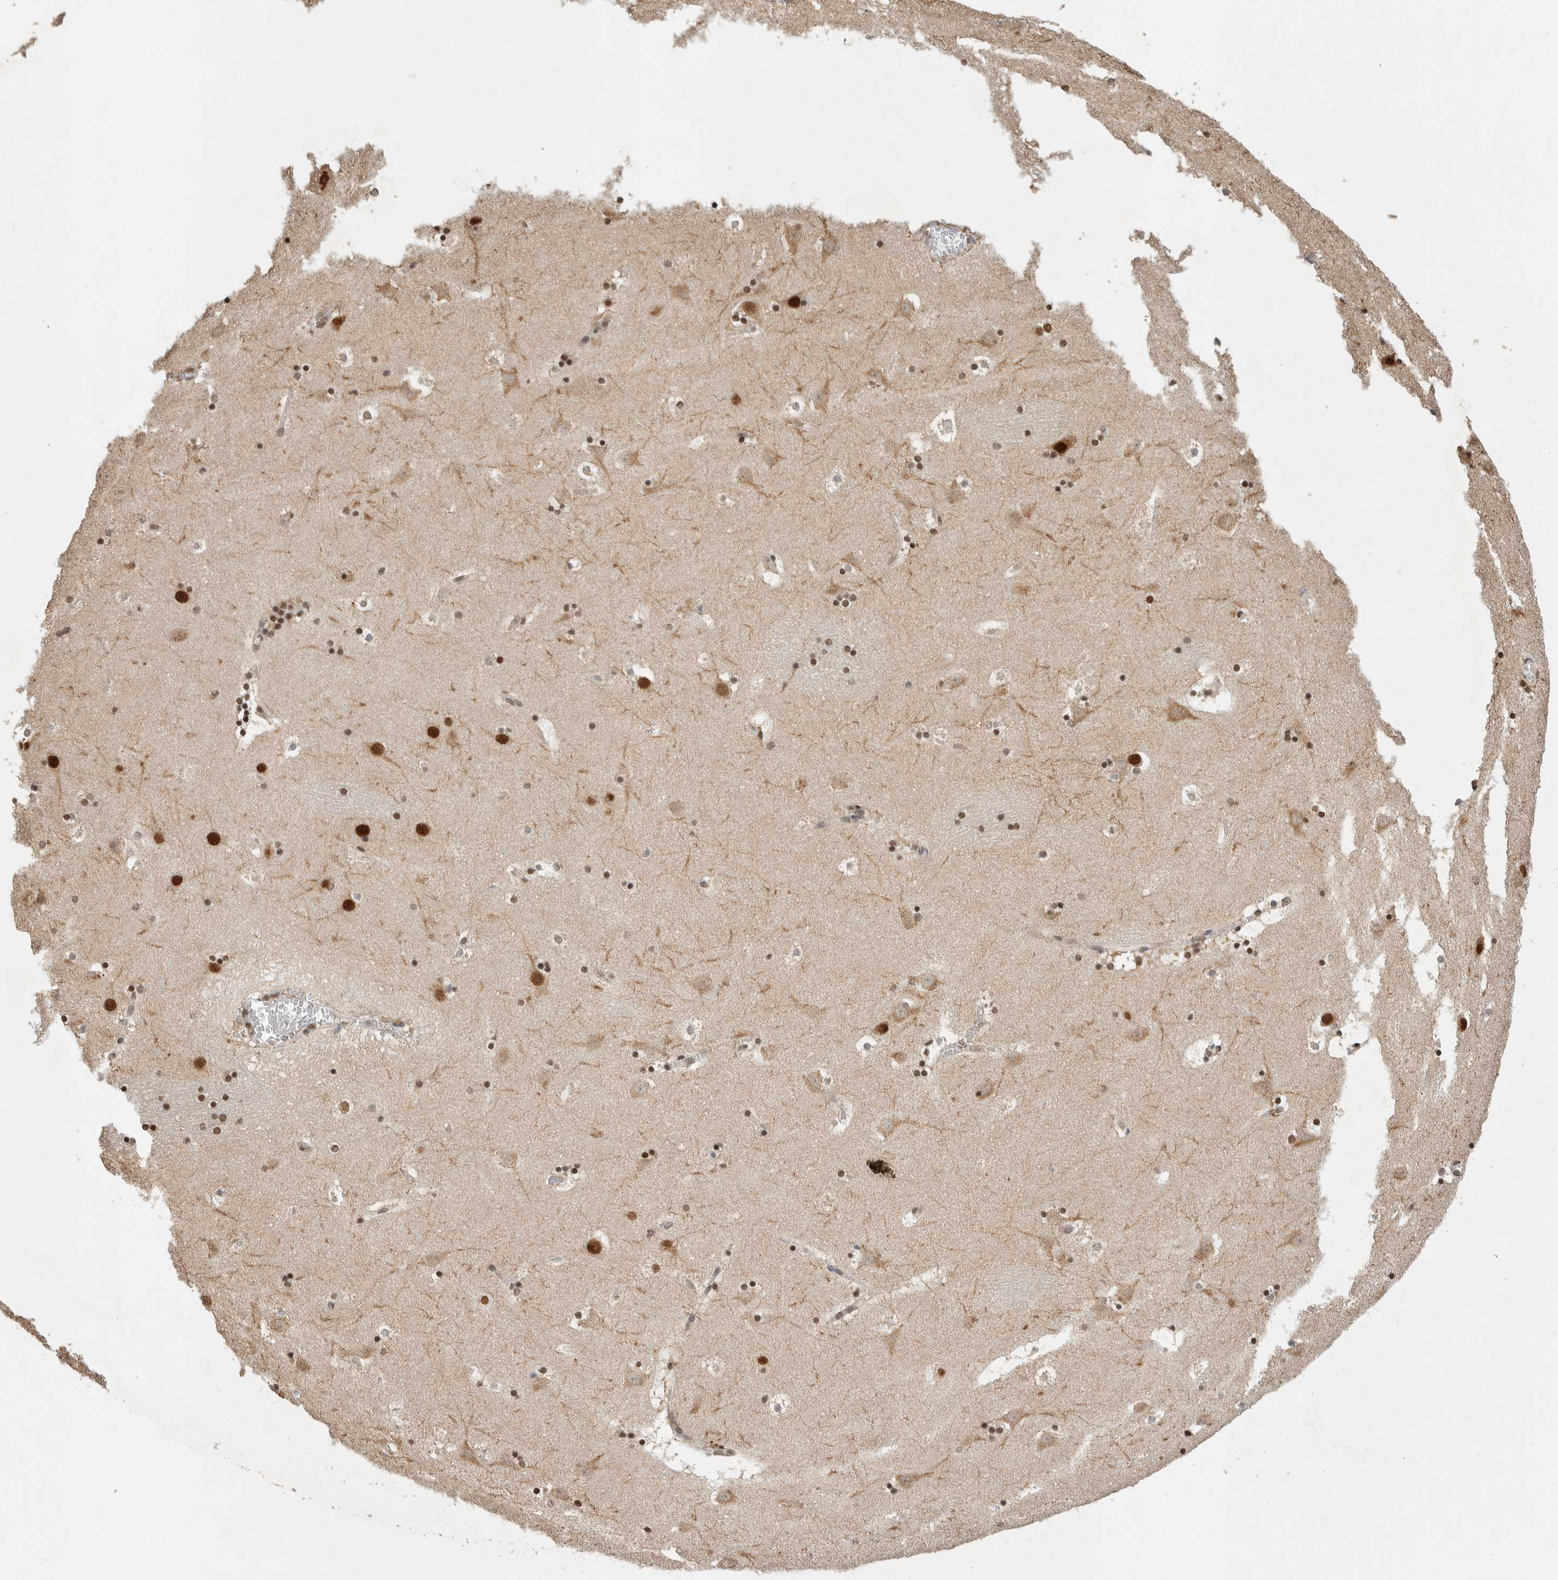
{"staining": {"intensity": "strong", "quantity": ">75%", "location": "nuclear"}, "tissue": "caudate", "cell_type": "Glial cells", "image_type": "normal", "snomed": [{"axis": "morphology", "description": "Normal tissue, NOS"}, {"axis": "topography", "description": "Lateral ventricle wall"}], "caption": "IHC staining of normal caudate, which reveals high levels of strong nuclear expression in approximately >75% of glial cells indicating strong nuclear protein expression. The staining was performed using DAB (3,3'-diaminobenzidine) (brown) for protein detection and nuclei were counterstained in hematoxylin (blue).", "gene": "C1orf21", "patient": {"sex": "male", "age": 45}}